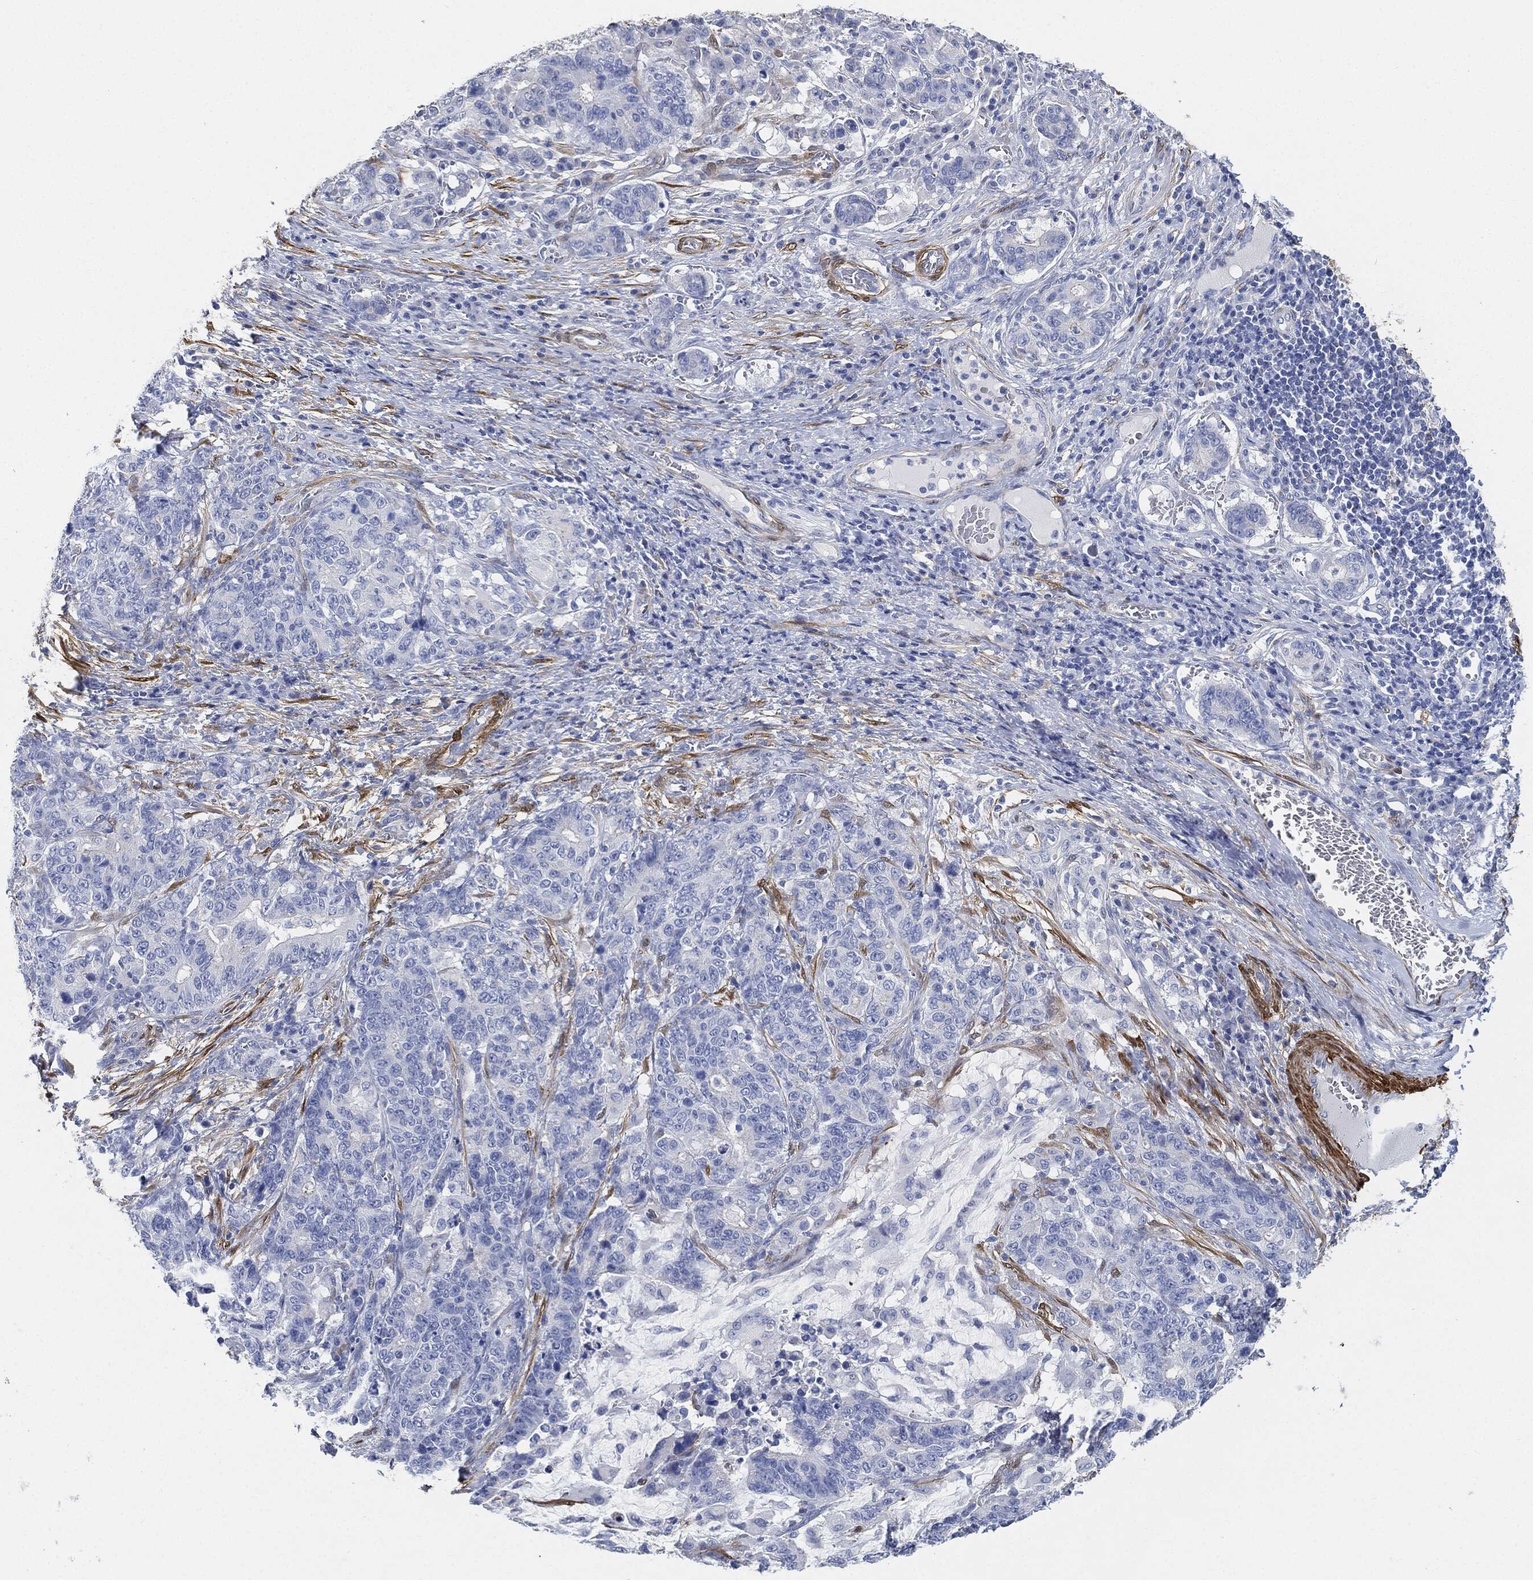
{"staining": {"intensity": "negative", "quantity": "none", "location": "none"}, "tissue": "stomach cancer", "cell_type": "Tumor cells", "image_type": "cancer", "snomed": [{"axis": "morphology", "description": "Normal tissue, NOS"}, {"axis": "morphology", "description": "Adenocarcinoma, NOS"}, {"axis": "topography", "description": "Stomach"}], "caption": "An image of stomach cancer stained for a protein shows no brown staining in tumor cells.", "gene": "TAGLN", "patient": {"sex": "female", "age": 64}}